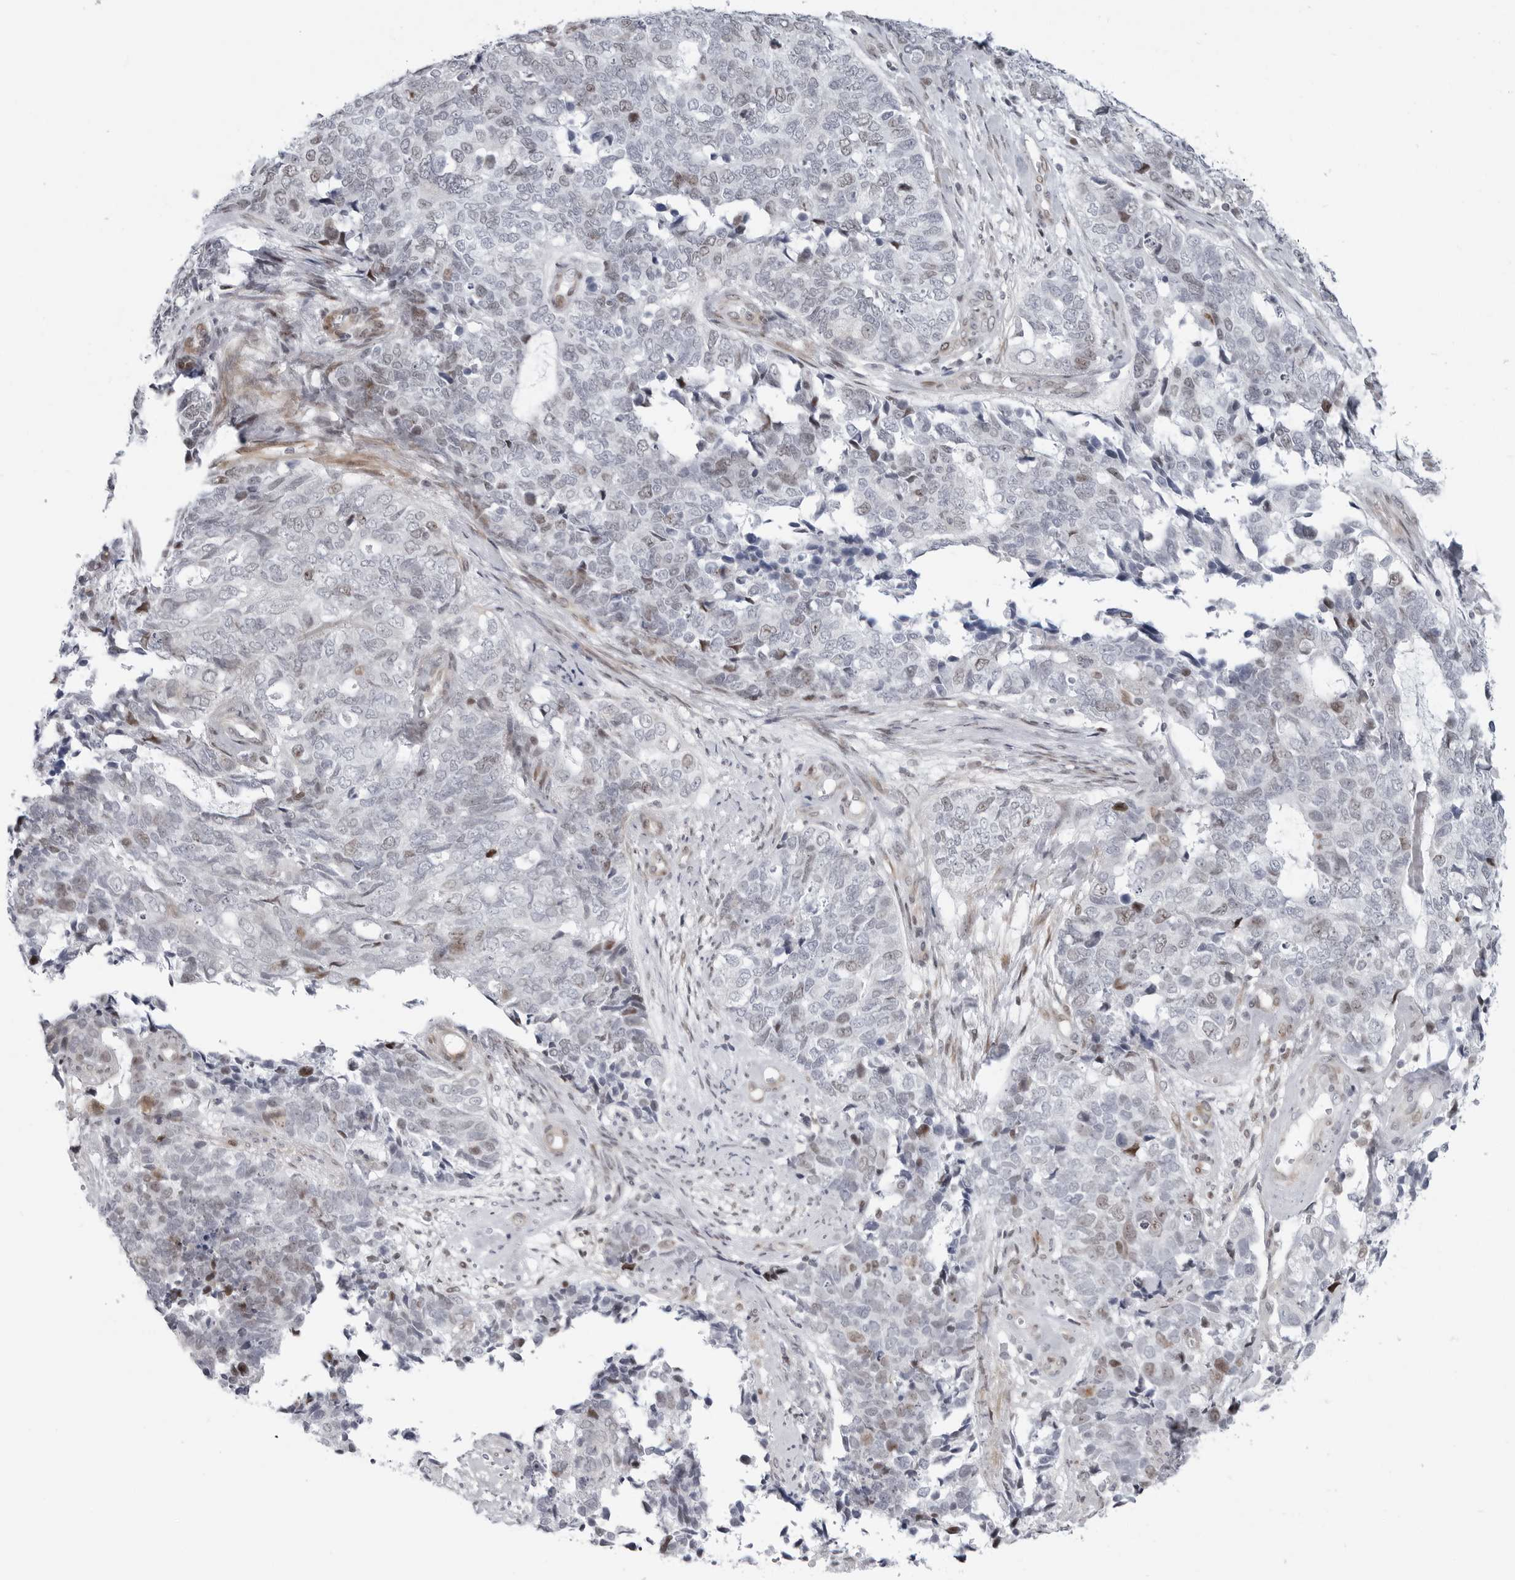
{"staining": {"intensity": "weak", "quantity": "<25%", "location": "nuclear"}, "tissue": "cervical cancer", "cell_type": "Tumor cells", "image_type": "cancer", "snomed": [{"axis": "morphology", "description": "Squamous cell carcinoma, NOS"}, {"axis": "topography", "description": "Cervix"}], "caption": "DAB (3,3'-diaminobenzidine) immunohistochemical staining of squamous cell carcinoma (cervical) displays no significant positivity in tumor cells.", "gene": "FAM135B", "patient": {"sex": "female", "age": 63}}